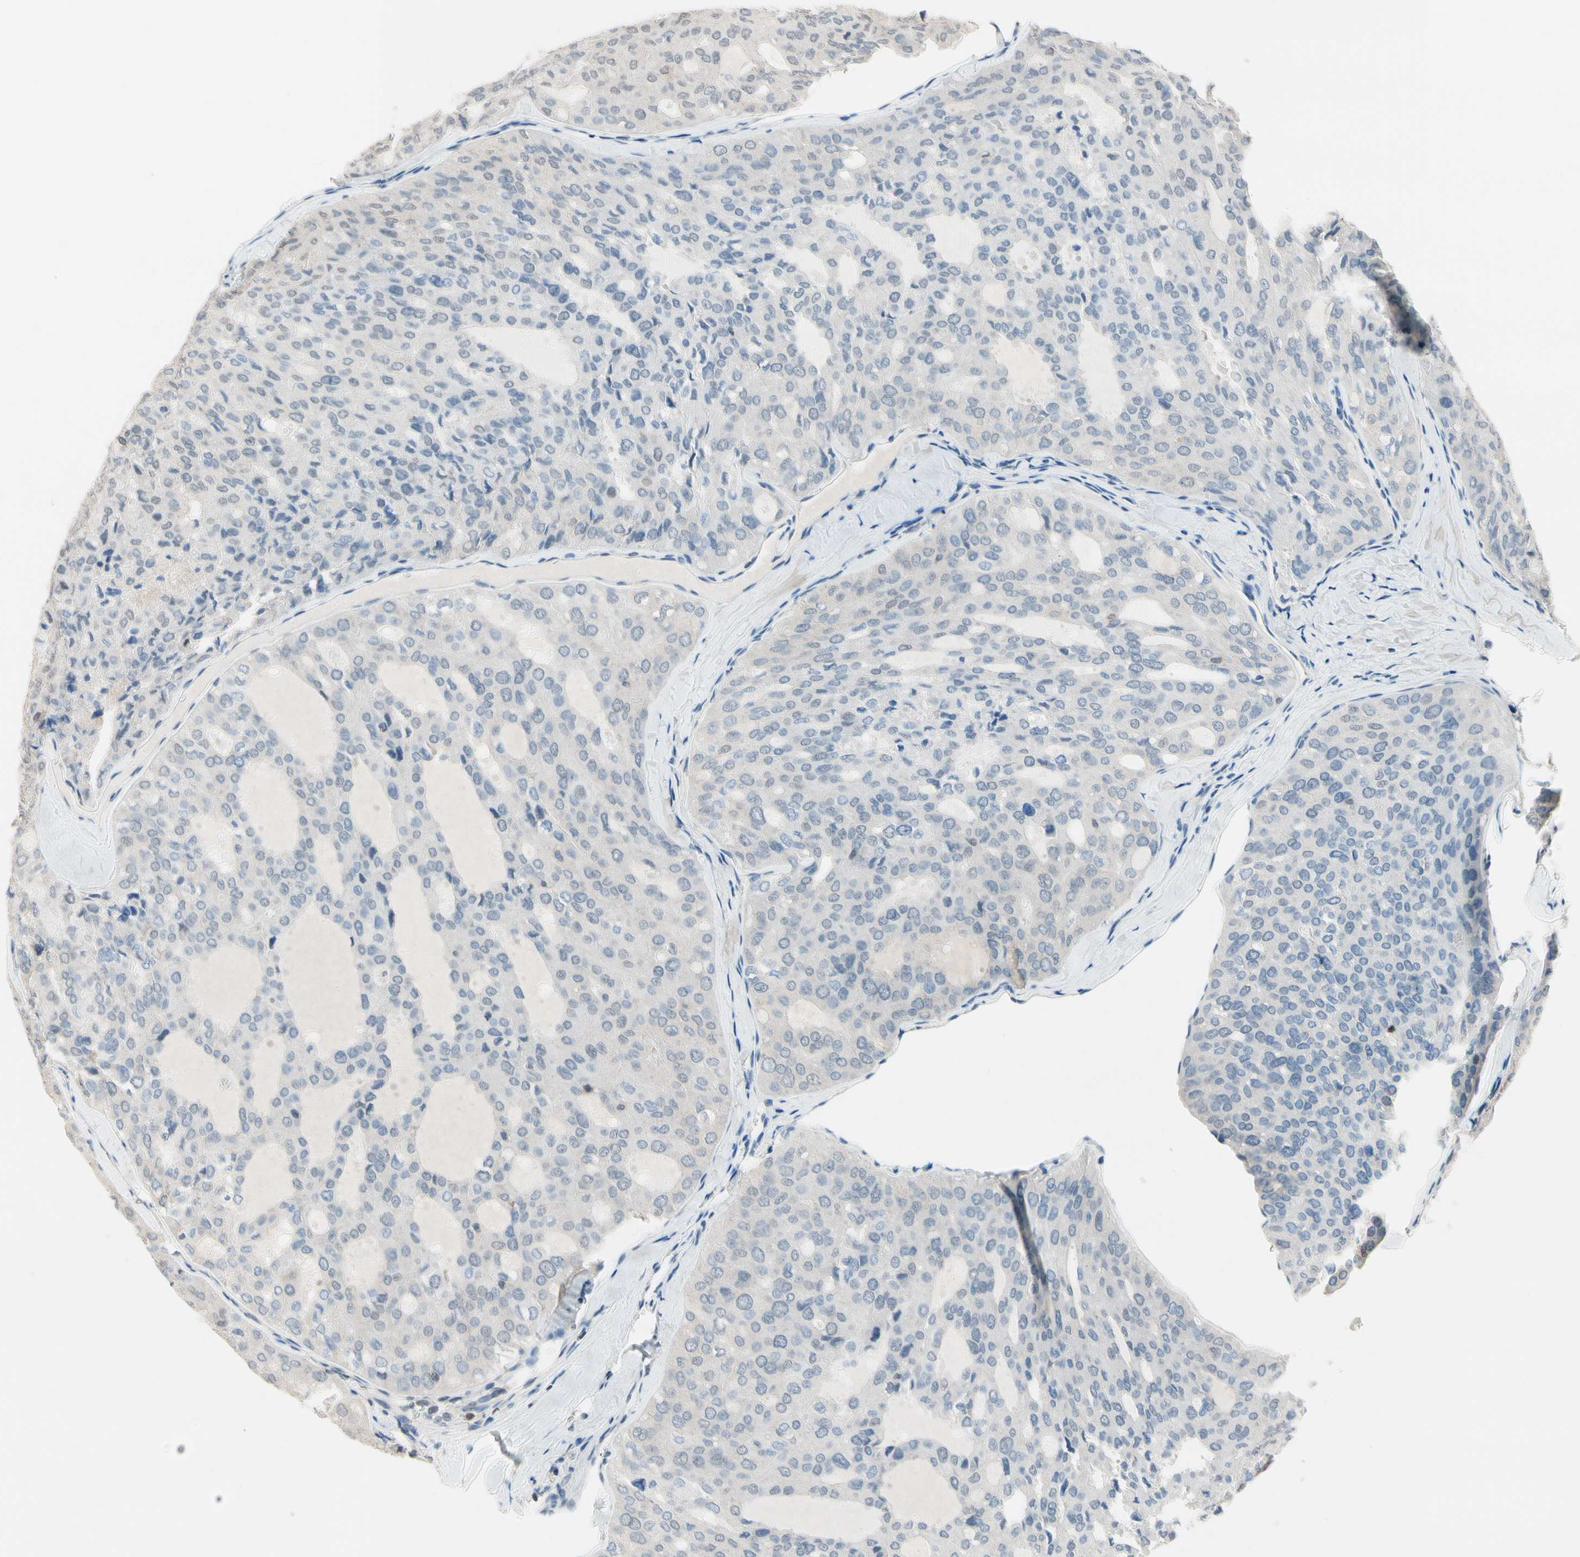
{"staining": {"intensity": "negative", "quantity": "none", "location": "none"}, "tissue": "thyroid cancer", "cell_type": "Tumor cells", "image_type": "cancer", "snomed": [{"axis": "morphology", "description": "Follicular adenoma carcinoma, NOS"}, {"axis": "topography", "description": "Thyroid gland"}], "caption": "Immunohistochemistry micrograph of human thyroid cancer stained for a protein (brown), which exhibits no staining in tumor cells. The staining is performed using DAB (3,3'-diaminobenzidine) brown chromogen with nuclei counter-stained in using hematoxylin.", "gene": "NFATC2", "patient": {"sex": "male", "age": 75}}